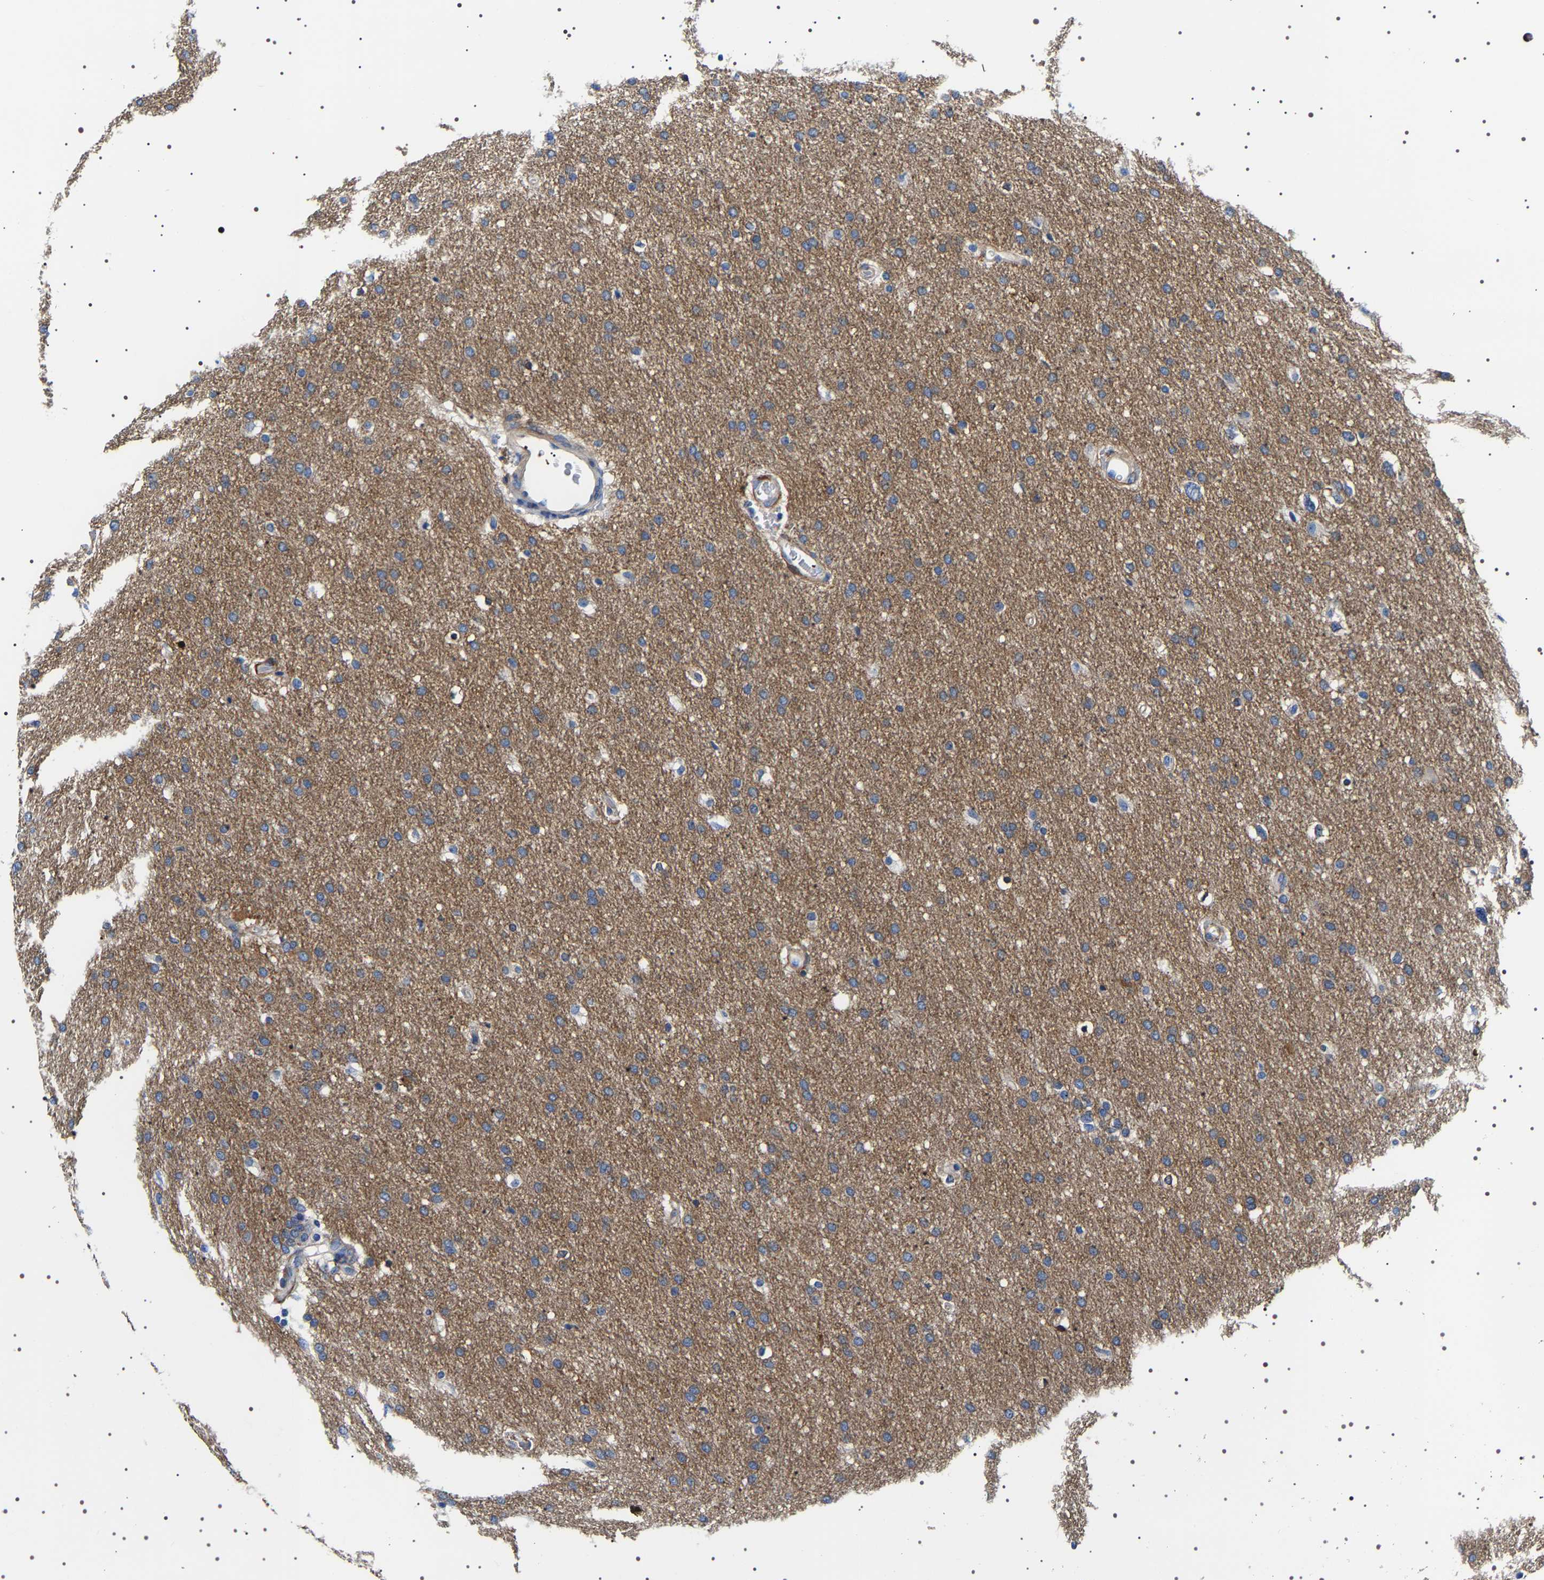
{"staining": {"intensity": "weak", "quantity": ">75%", "location": "cytoplasmic/membranous"}, "tissue": "glioma", "cell_type": "Tumor cells", "image_type": "cancer", "snomed": [{"axis": "morphology", "description": "Glioma, malignant, Low grade"}, {"axis": "topography", "description": "Brain"}], "caption": "The image reveals immunohistochemical staining of glioma. There is weak cytoplasmic/membranous staining is seen in about >75% of tumor cells.", "gene": "SQLE", "patient": {"sex": "female", "age": 37}}